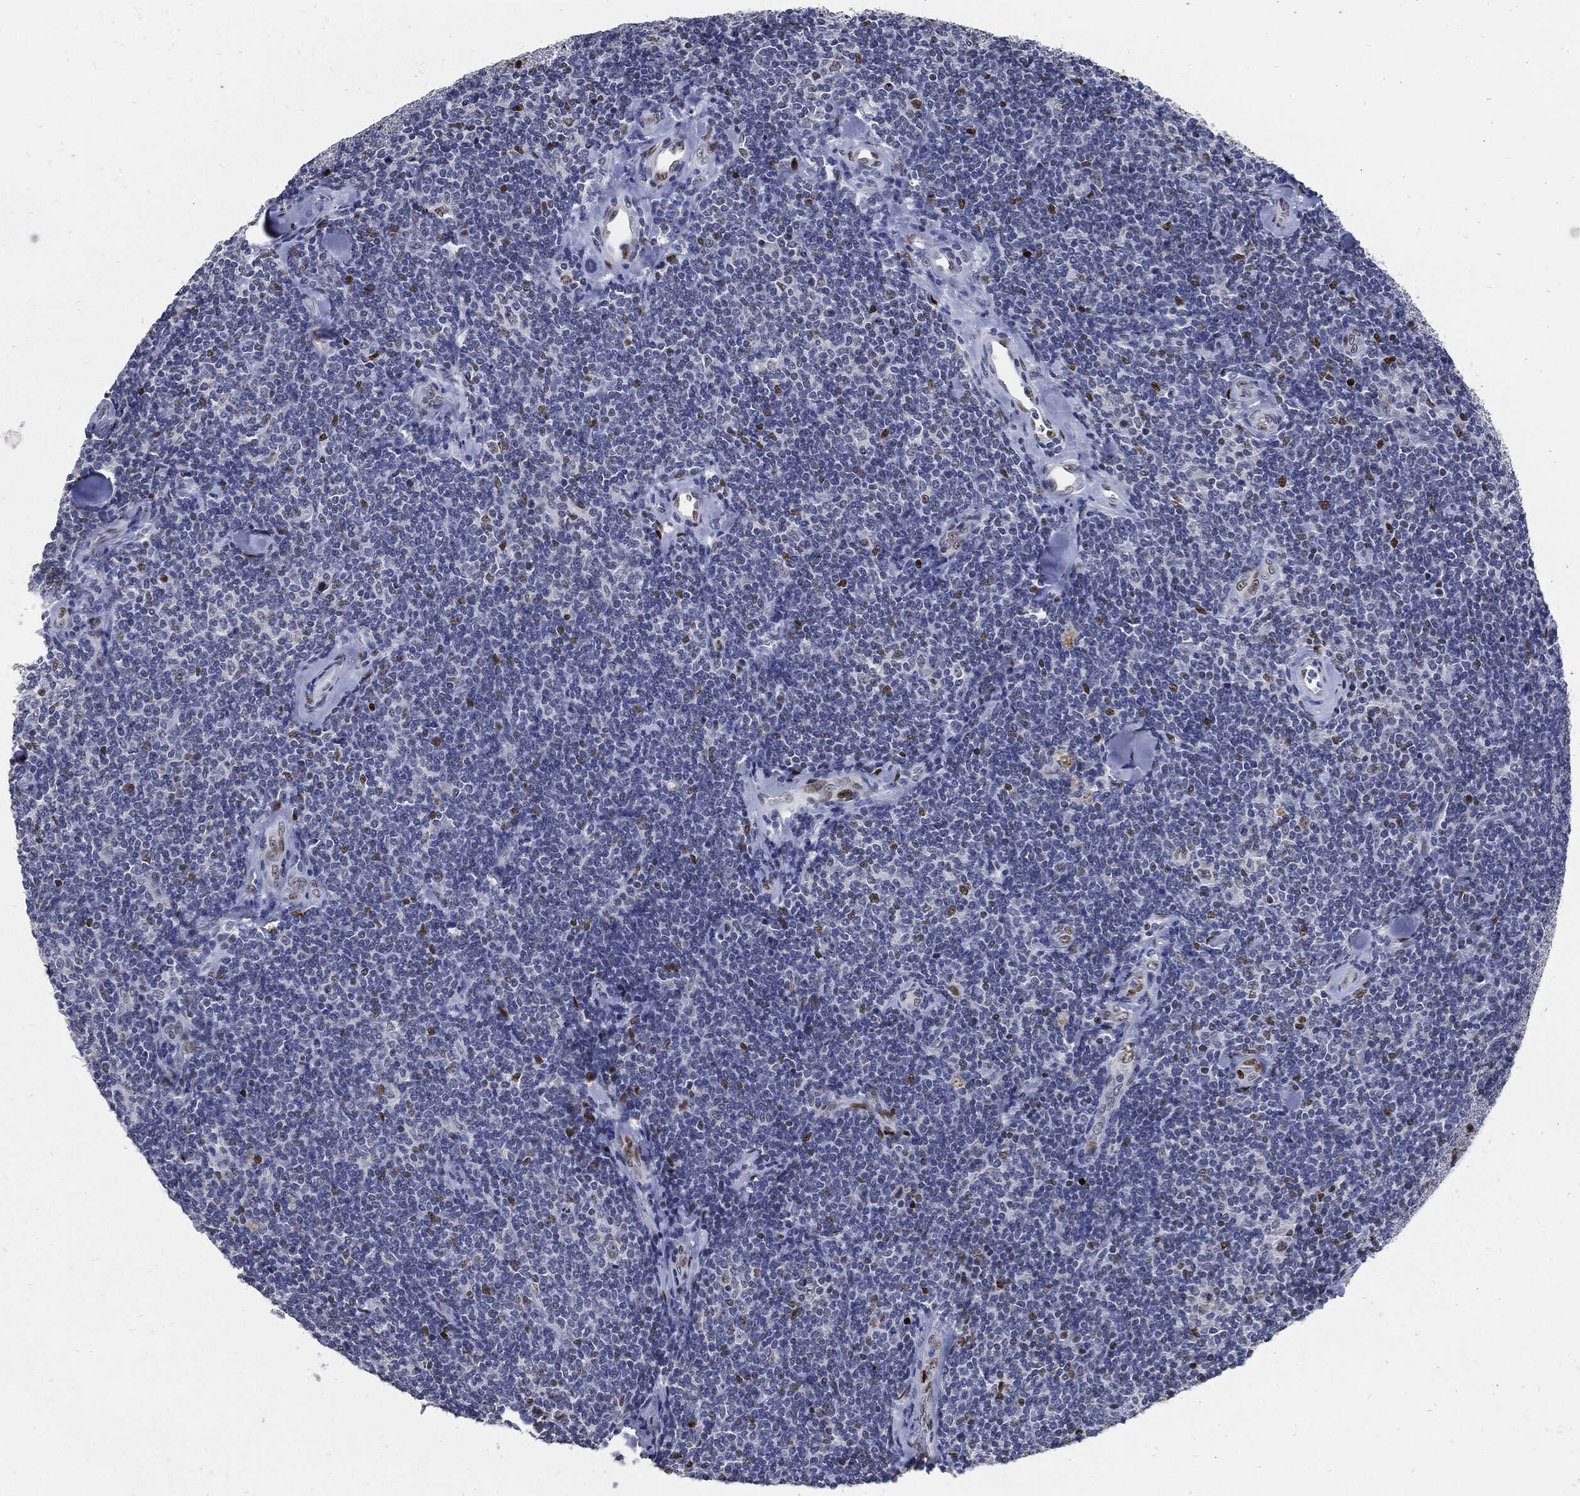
{"staining": {"intensity": "moderate", "quantity": "<25%", "location": "nuclear"}, "tissue": "lymphoma", "cell_type": "Tumor cells", "image_type": "cancer", "snomed": [{"axis": "morphology", "description": "Malignant lymphoma, non-Hodgkin's type, Low grade"}, {"axis": "topography", "description": "Lymph node"}], "caption": "Immunohistochemical staining of human lymphoma displays moderate nuclear protein staining in approximately <25% of tumor cells.", "gene": "JUN", "patient": {"sex": "female", "age": 56}}